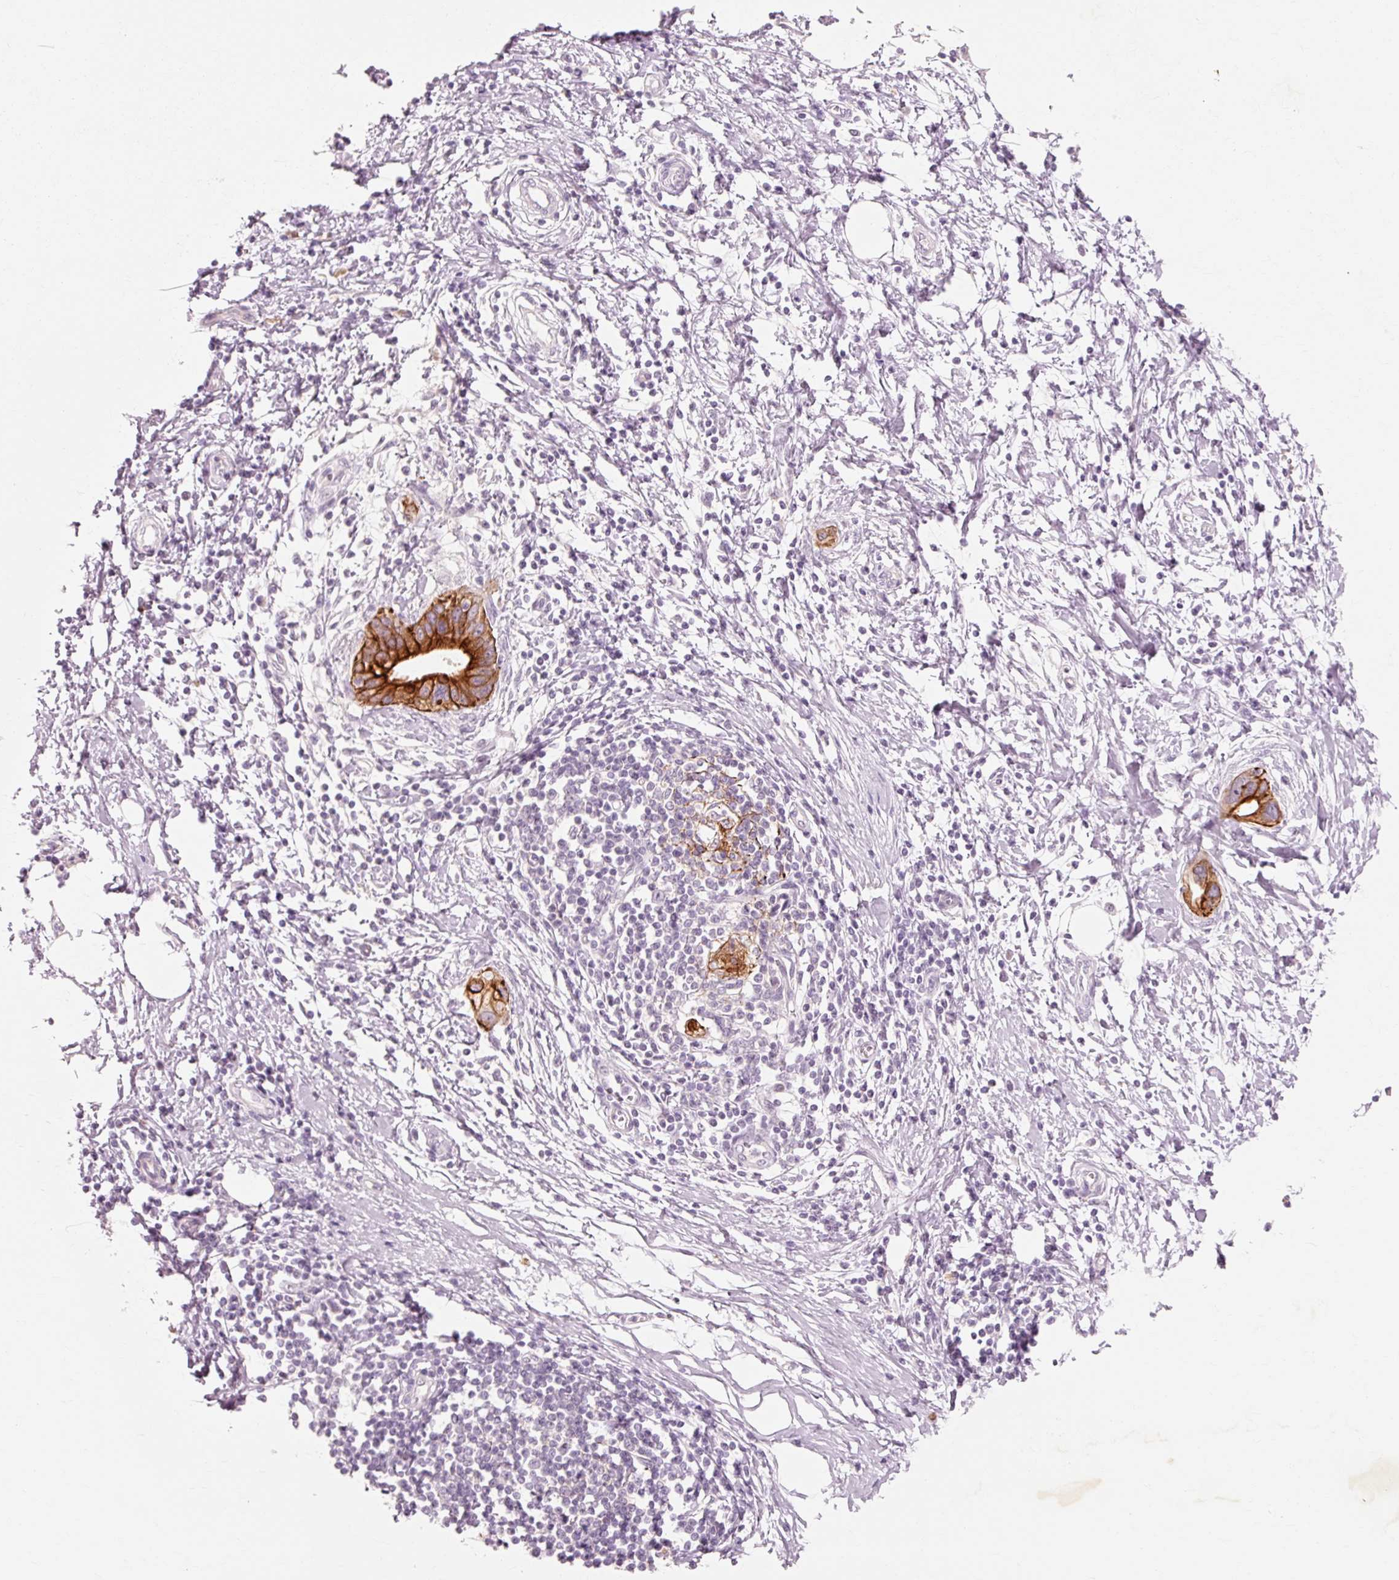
{"staining": {"intensity": "strong", "quantity": ">75%", "location": "cytoplasmic/membranous"}, "tissue": "pancreatic cancer", "cell_type": "Tumor cells", "image_type": "cancer", "snomed": [{"axis": "morphology", "description": "Normal tissue, NOS"}, {"axis": "morphology", "description": "Adenocarcinoma, NOS"}, {"axis": "topography", "description": "Pancreas"}, {"axis": "topography", "description": "Peripheral nerve tissue"}], "caption": "Brown immunohistochemical staining in pancreatic cancer (adenocarcinoma) exhibits strong cytoplasmic/membranous positivity in about >75% of tumor cells. The protein is shown in brown color, while the nuclei are stained blue.", "gene": "TRIM73", "patient": {"sex": "male", "age": 59}}